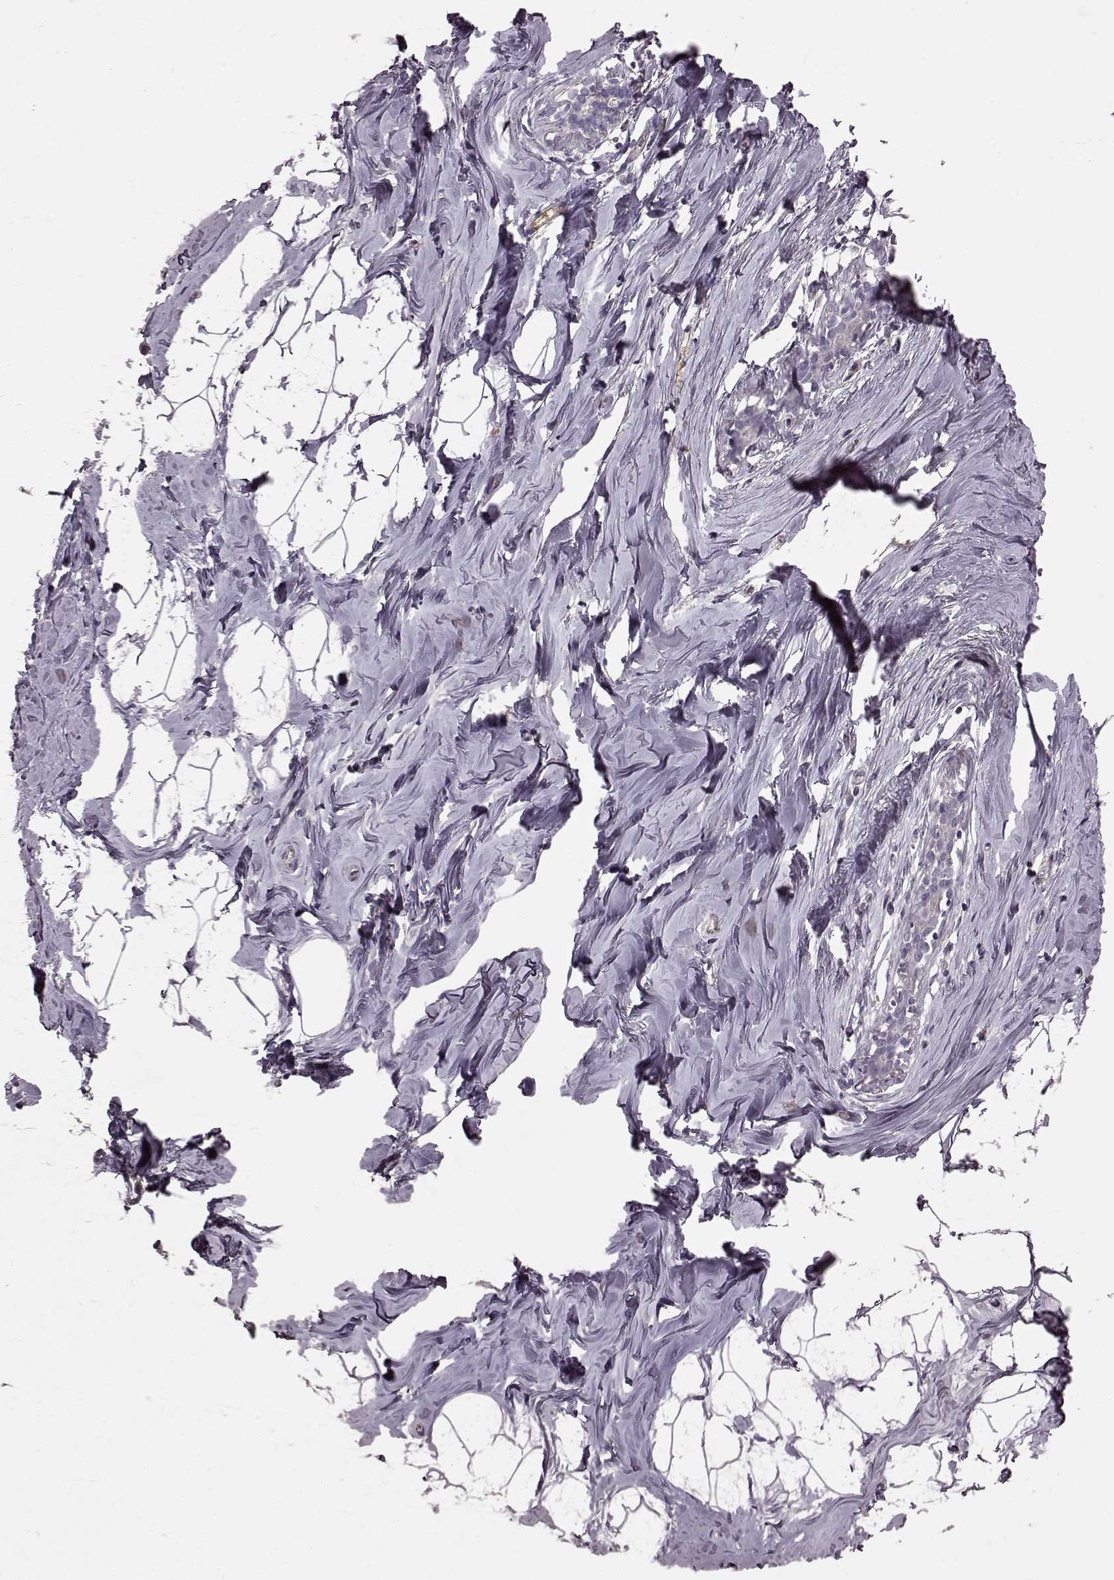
{"staining": {"intensity": "negative", "quantity": "none", "location": "none"}, "tissue": "breast", "cell_type": "Adipocytes", "image_type": "normal", "snomed": [{"axis": "morphology", "description": "Normal tissue, NOS"}, {"axis": "topography", "description": "Breast"}], "caption": "IHC of normal human breast shows no staining in adipocytes.", "gene": "FRRS1L", "patient": {"sex": "female", "age": 32}}